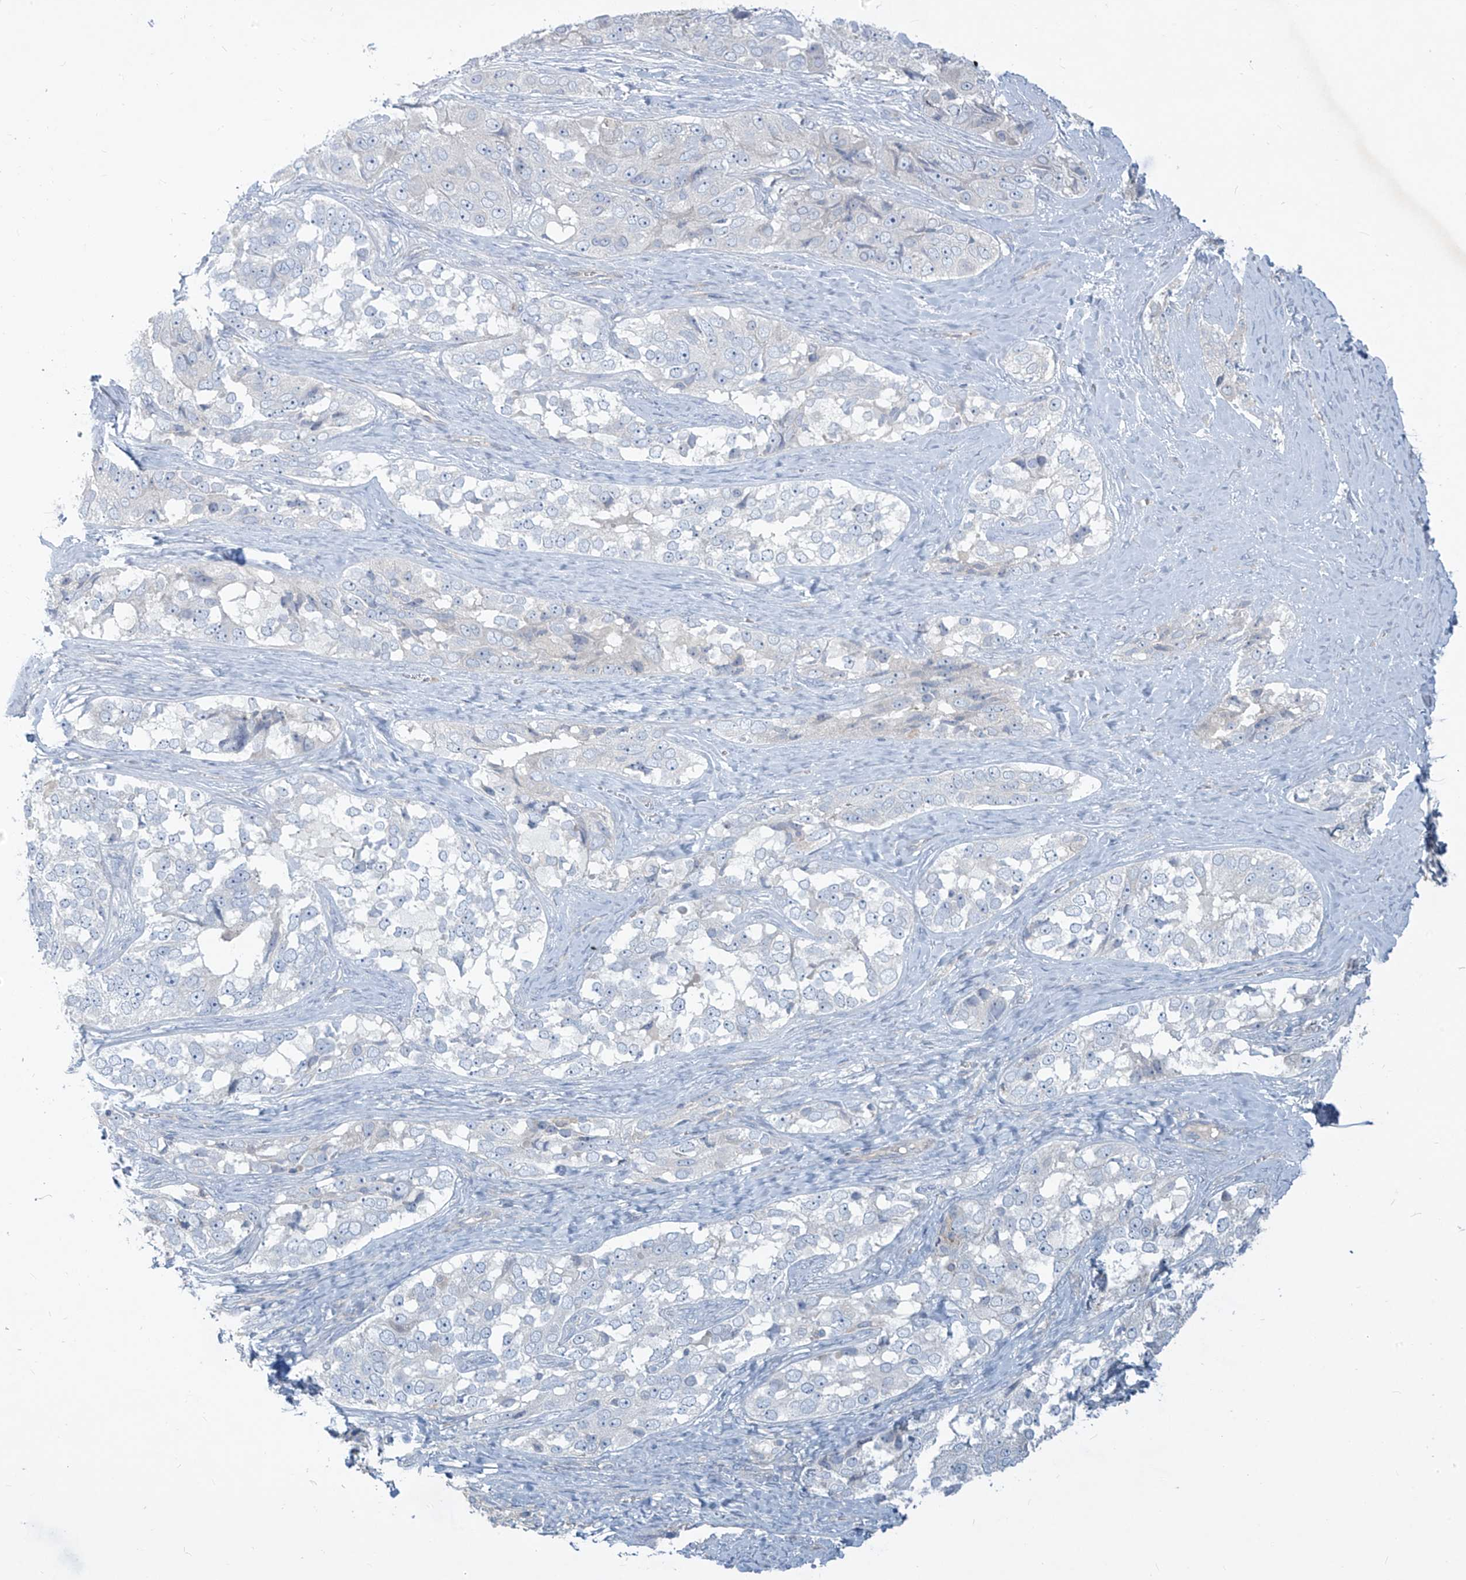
{"staining": {"intensity": "negative", "quantity": "none", "location": "none"}, "tissue": "ovarian cancer", "cell_type": "Tumor cells", "image_type": "cancer", "snomed": [{"axis": "morphology", "description": "Carcinoma, endometroid"}, {"axis": "topography", "description": "Ovary"}], "caption": "IHC image of endometroid carcinoma (ovarian) stained for a protein (brown), which shows no expression in tumor cells.", "gene": "DGKQ", "patient": {"sex": "female", "age": 51}}